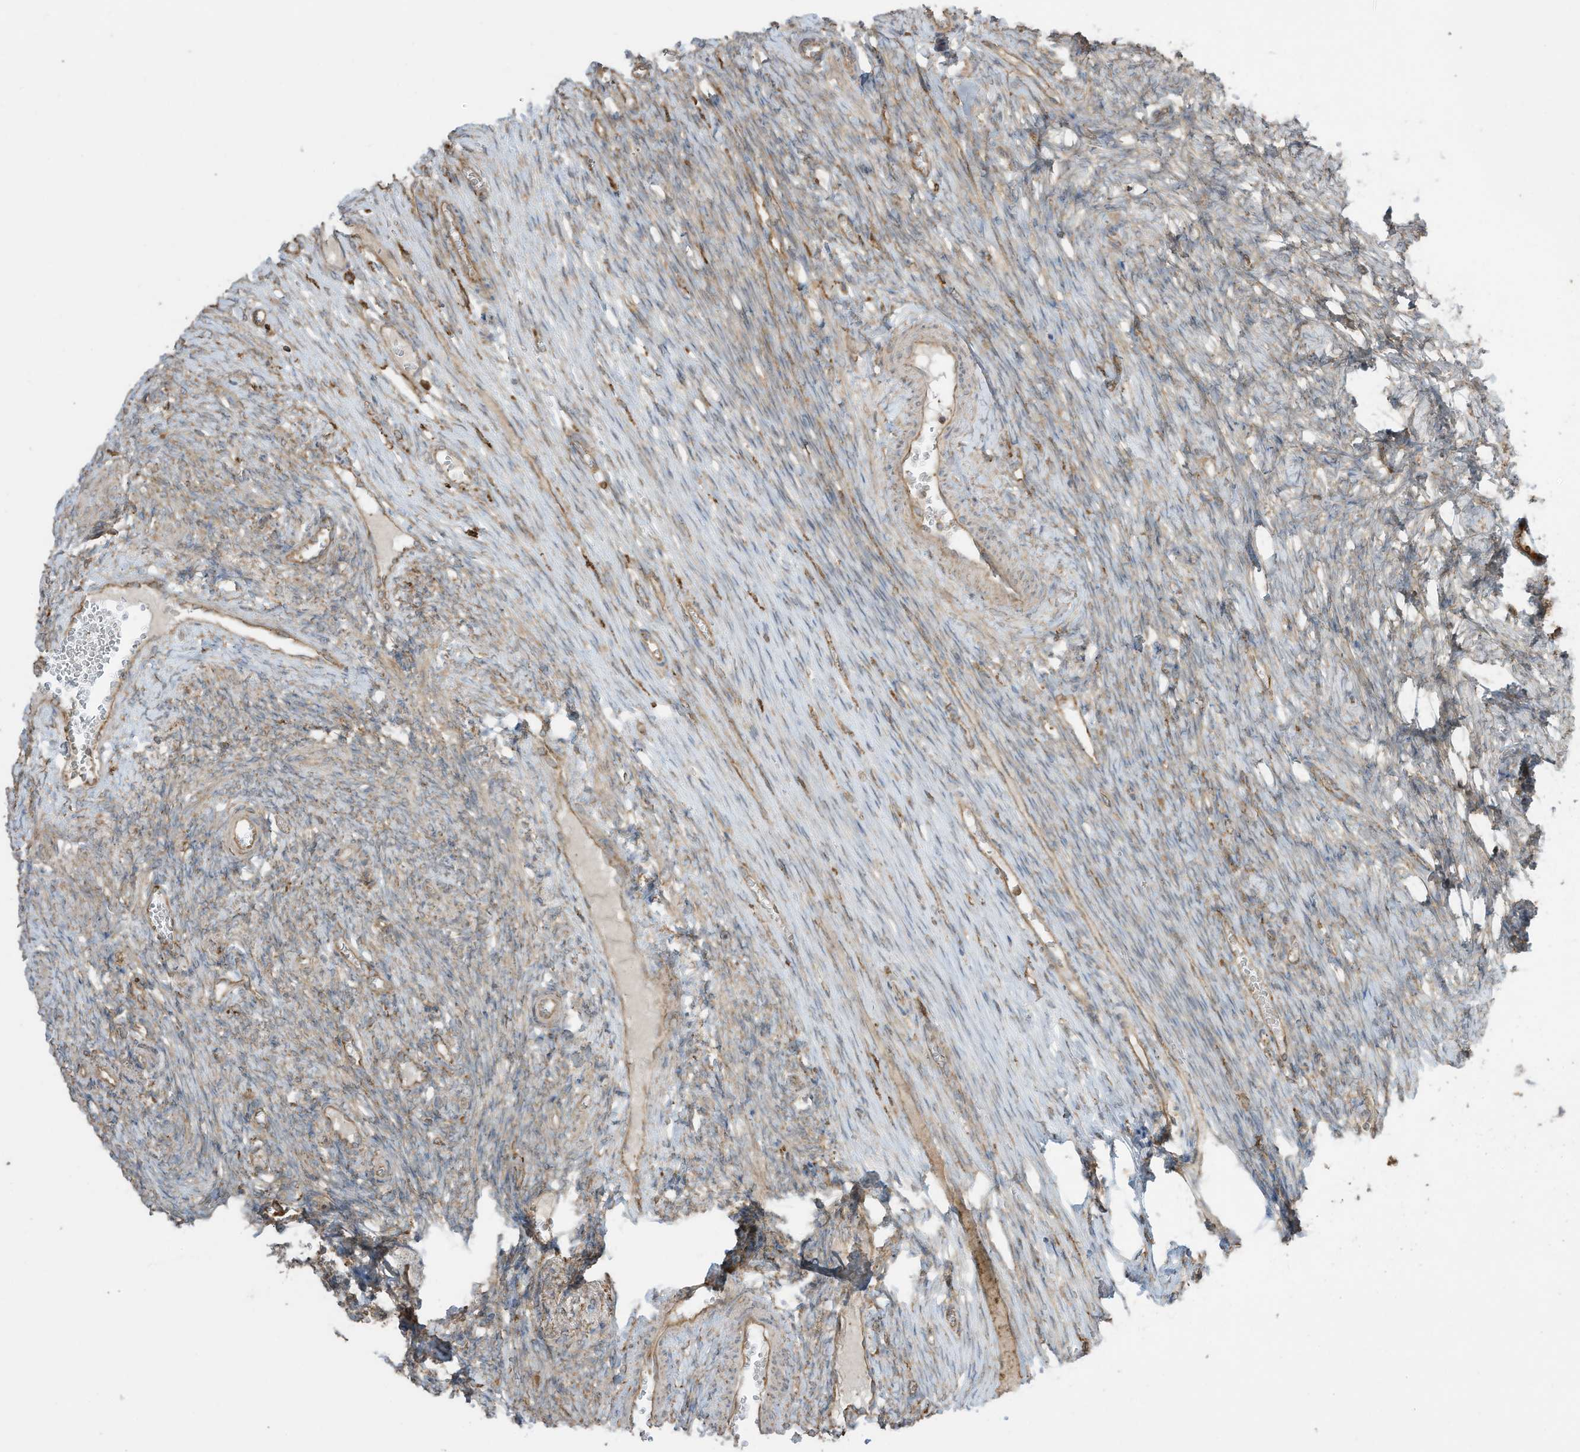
{"staining": {"intensity": "weak", "quantity": "<25%", "location": "cytoplasmic/membranous"}, "tissue": "ovary", "cell_type": "Ovarian stroma cells", "image_type": "normal", "snomed": [{"axis": "morphology", "description": "Adenocarcinoma, NOS"}, {"axis": "topography", "description": "Endometrium"}], "caption": "A high-resolution photomicrograph shows IHC staining of normal ovary, which reveals no significant staining in ovarian stroma cells. Nuclei are stained in blue.", "gene": "CGAS", "patient": {"sex": "female", "age": 32}}